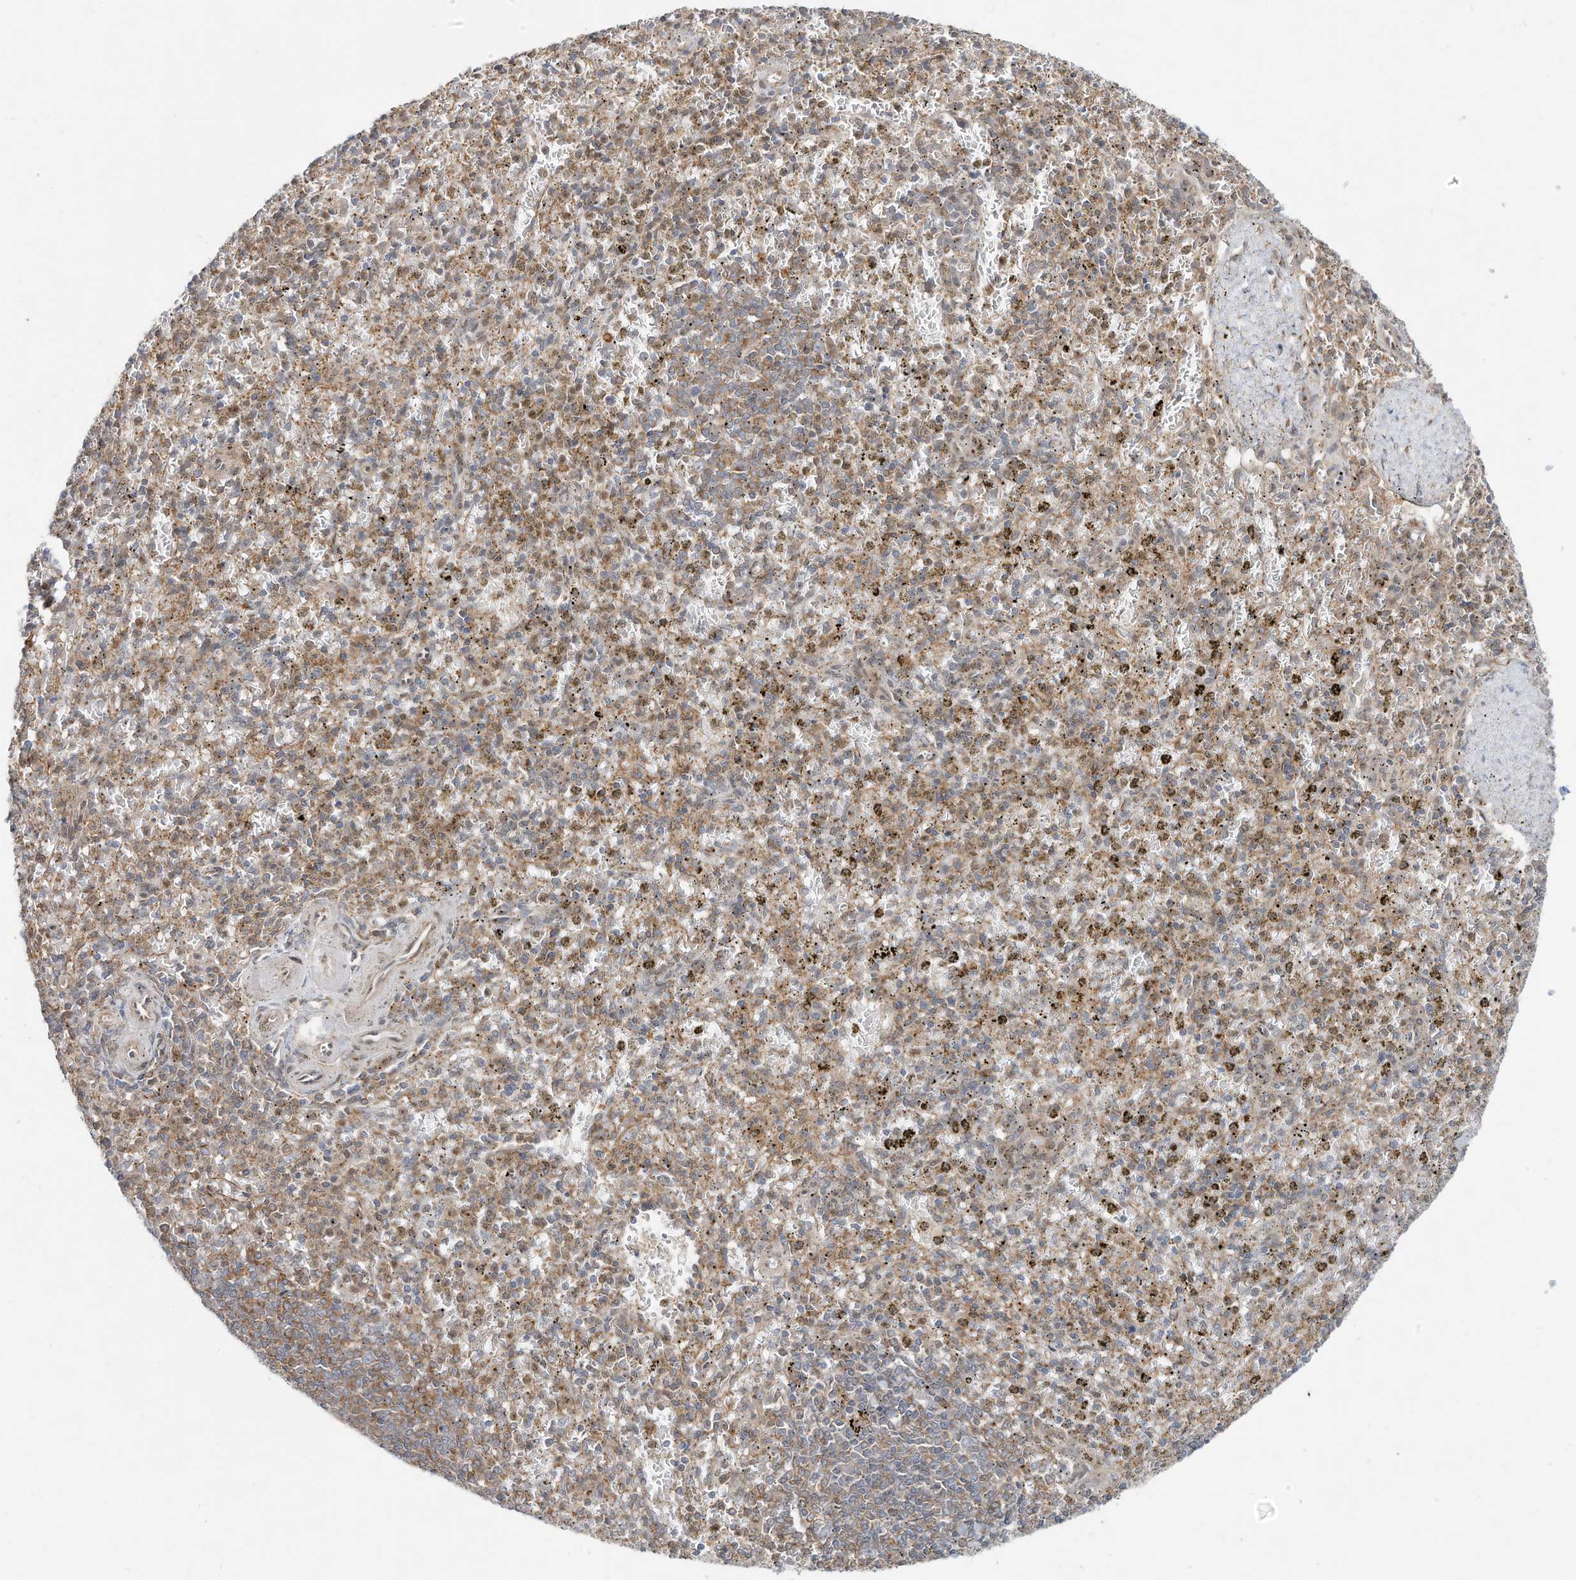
{"staining": {"intensity": "moderate", "quantity": "25%-75%", "location": "cytoplasmic/membranous"}, "tissue": "spleen", "cell_type": "Cells in red pulp", "image_type": "normal", "snomed": [{"axis": "morphology", "description": "Normal tissue, NOS"}, {"axis": "topography", "description": "Spleen"}], "caption": "The histopathology image reveals a brown stain indicating the presence of a protein in the cytoplasmic/membranous of cells in red pulp in spleen.", "gene": "CUX1", "patient": {"sex": "male", "age": 72}}